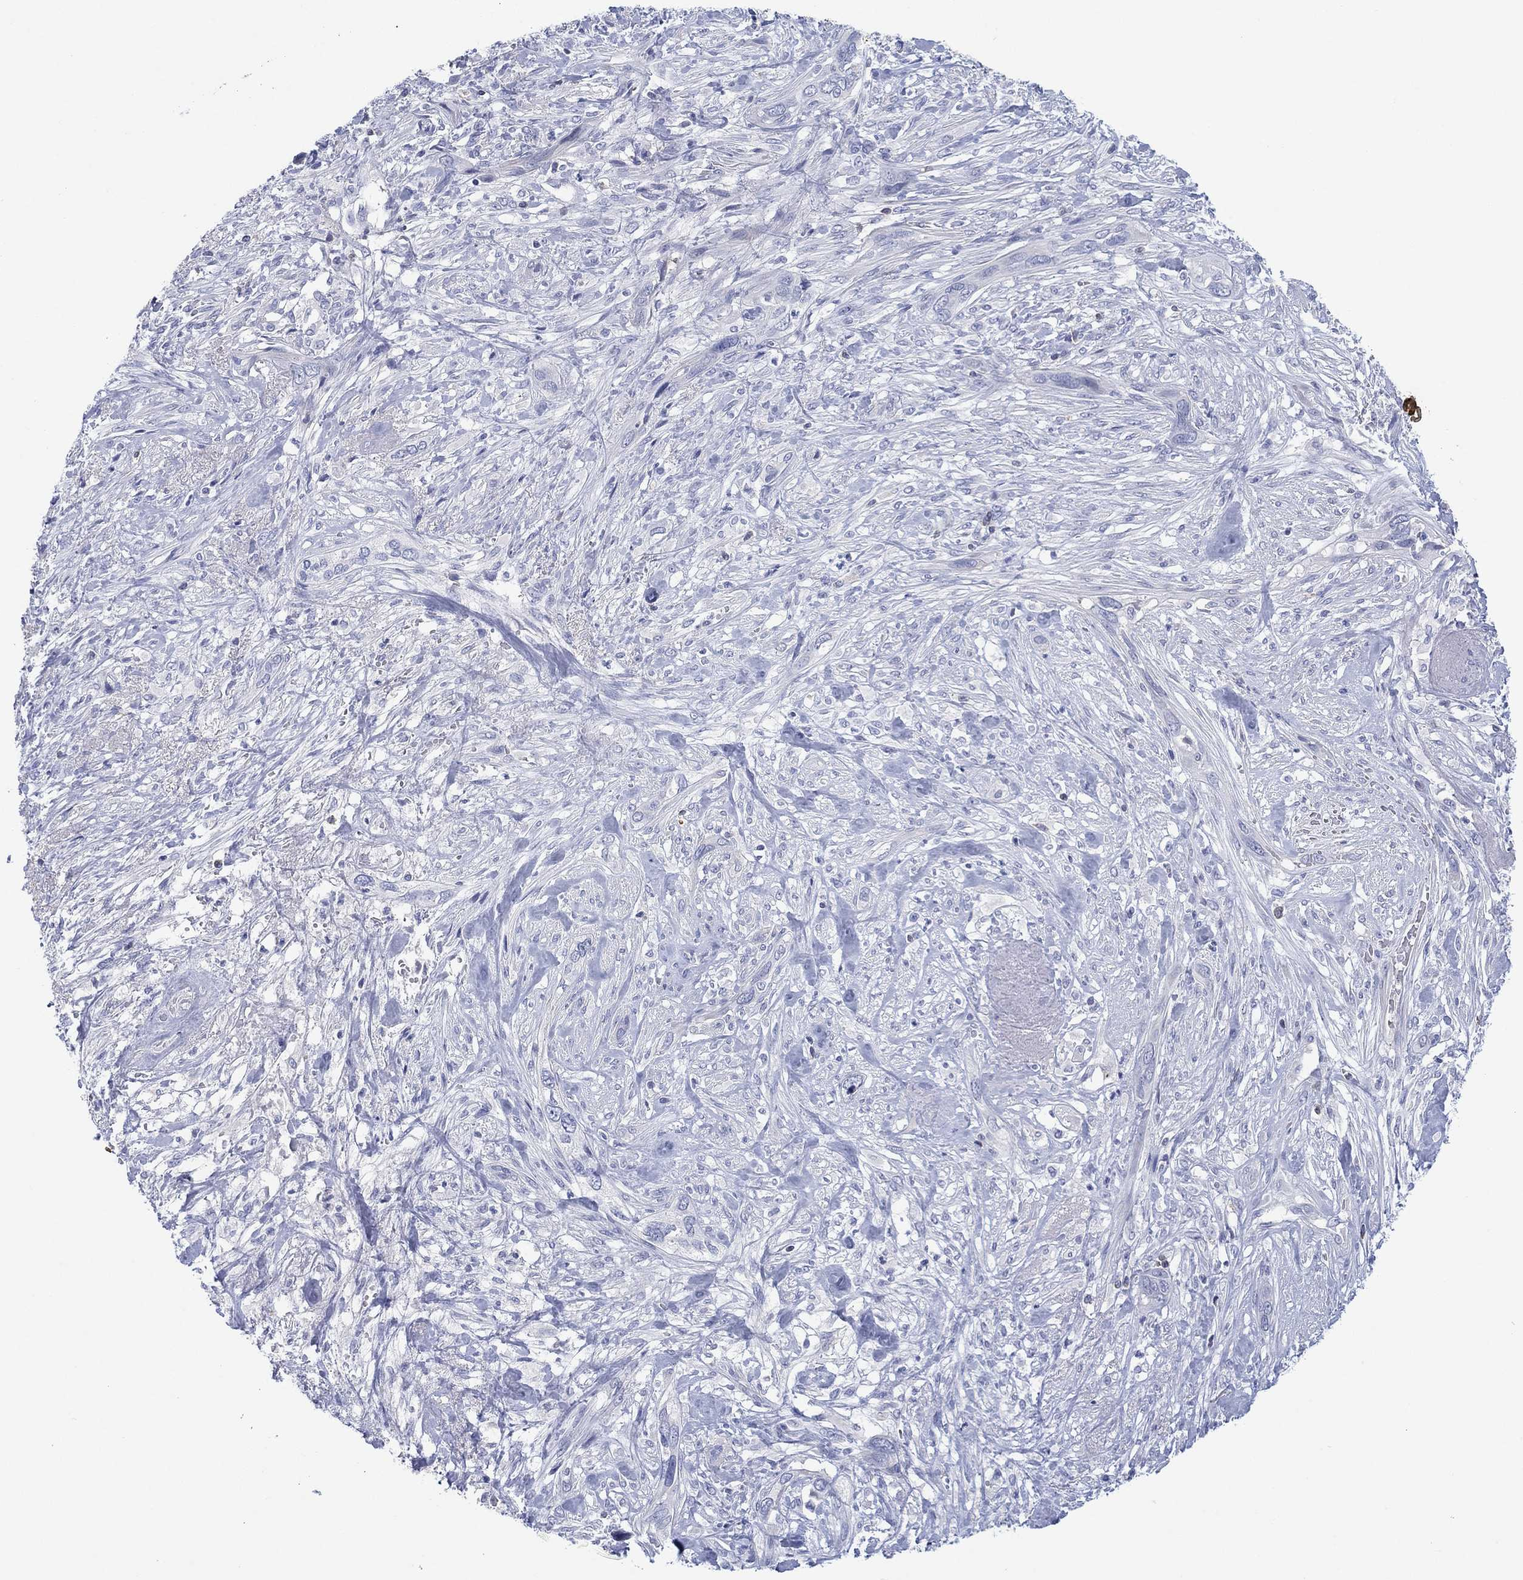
{"staining": {"intensity": "negative", "quantity": "none", "location": "none"}, "tissue": "cervical cancer", "cell_type": "Tumor cells", "image_type": "cancer", "snomed": [{"axis": "morphology", "description": "Squamous cell carcinoma, NOS"}, {"axis": "topography", "description": "Cervix"}], "caption": "High power microscopy histopathology image of an immunohistochemistry (IHC) micrograph of squamous cell carcinoma (cervical), revealing no significant expression in tumor cells.", "gene": "SEPTIN1", "patient": {"sex": "female", "age": 57}}